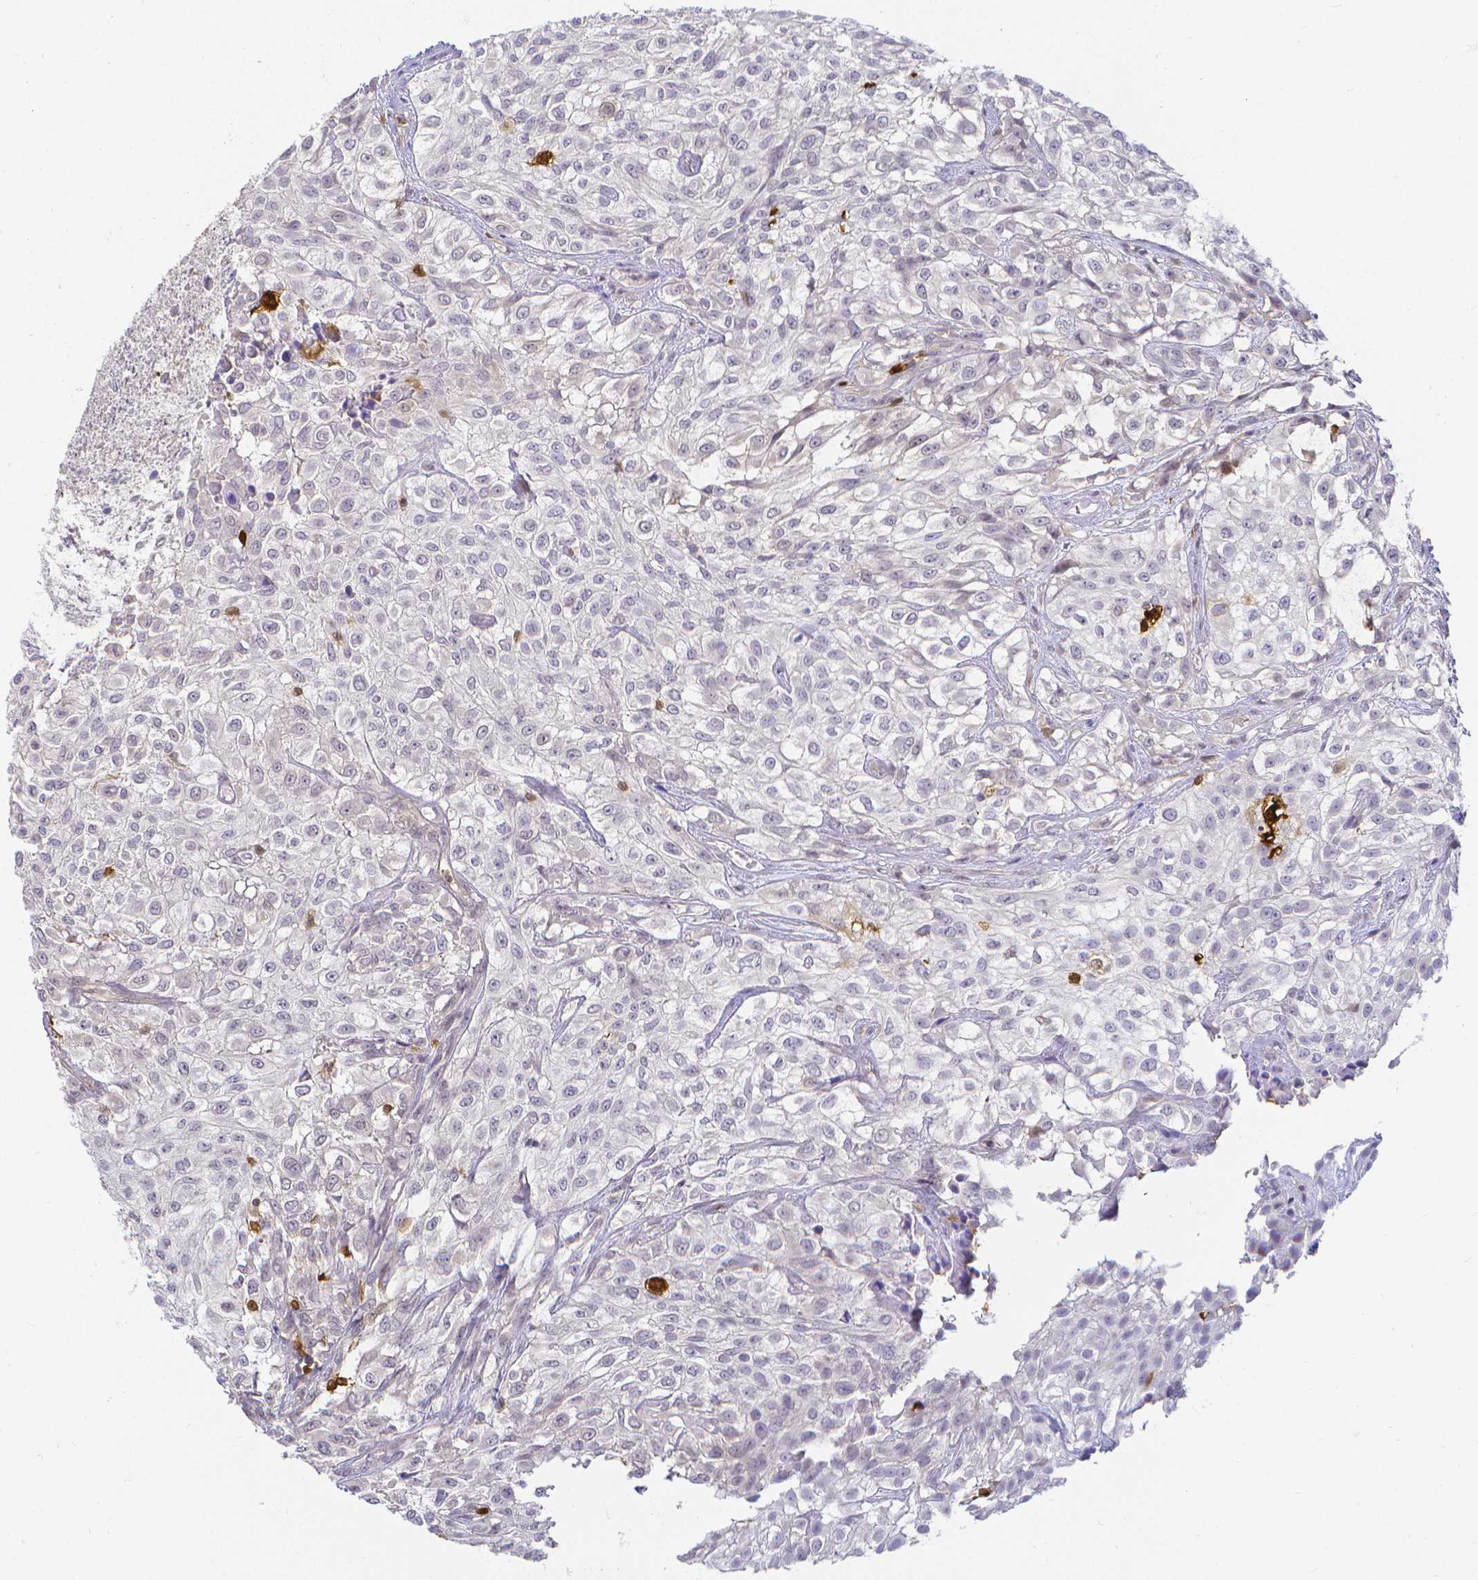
{"staining": {"intensity": "negative", "quantity": "none", "location": "none"}, "tissue": "urothelial cancer", "cell_type": "Tumor cells", "image_type": "cancer", "snomed": [{"axis": "morphology", "description": "Urothelial carcinoma, High grade"}, {"axis": "topography", "description": "Urinary bladder"}], "caption": "DAB (3,3'-diaminobenzidine) immunohistochemical staining of human high-grade urothelial carcinoma reveals no significant staining in tumor cells.", "gene": "COTL1", "patient": {"sex": "male", "age": 56}}